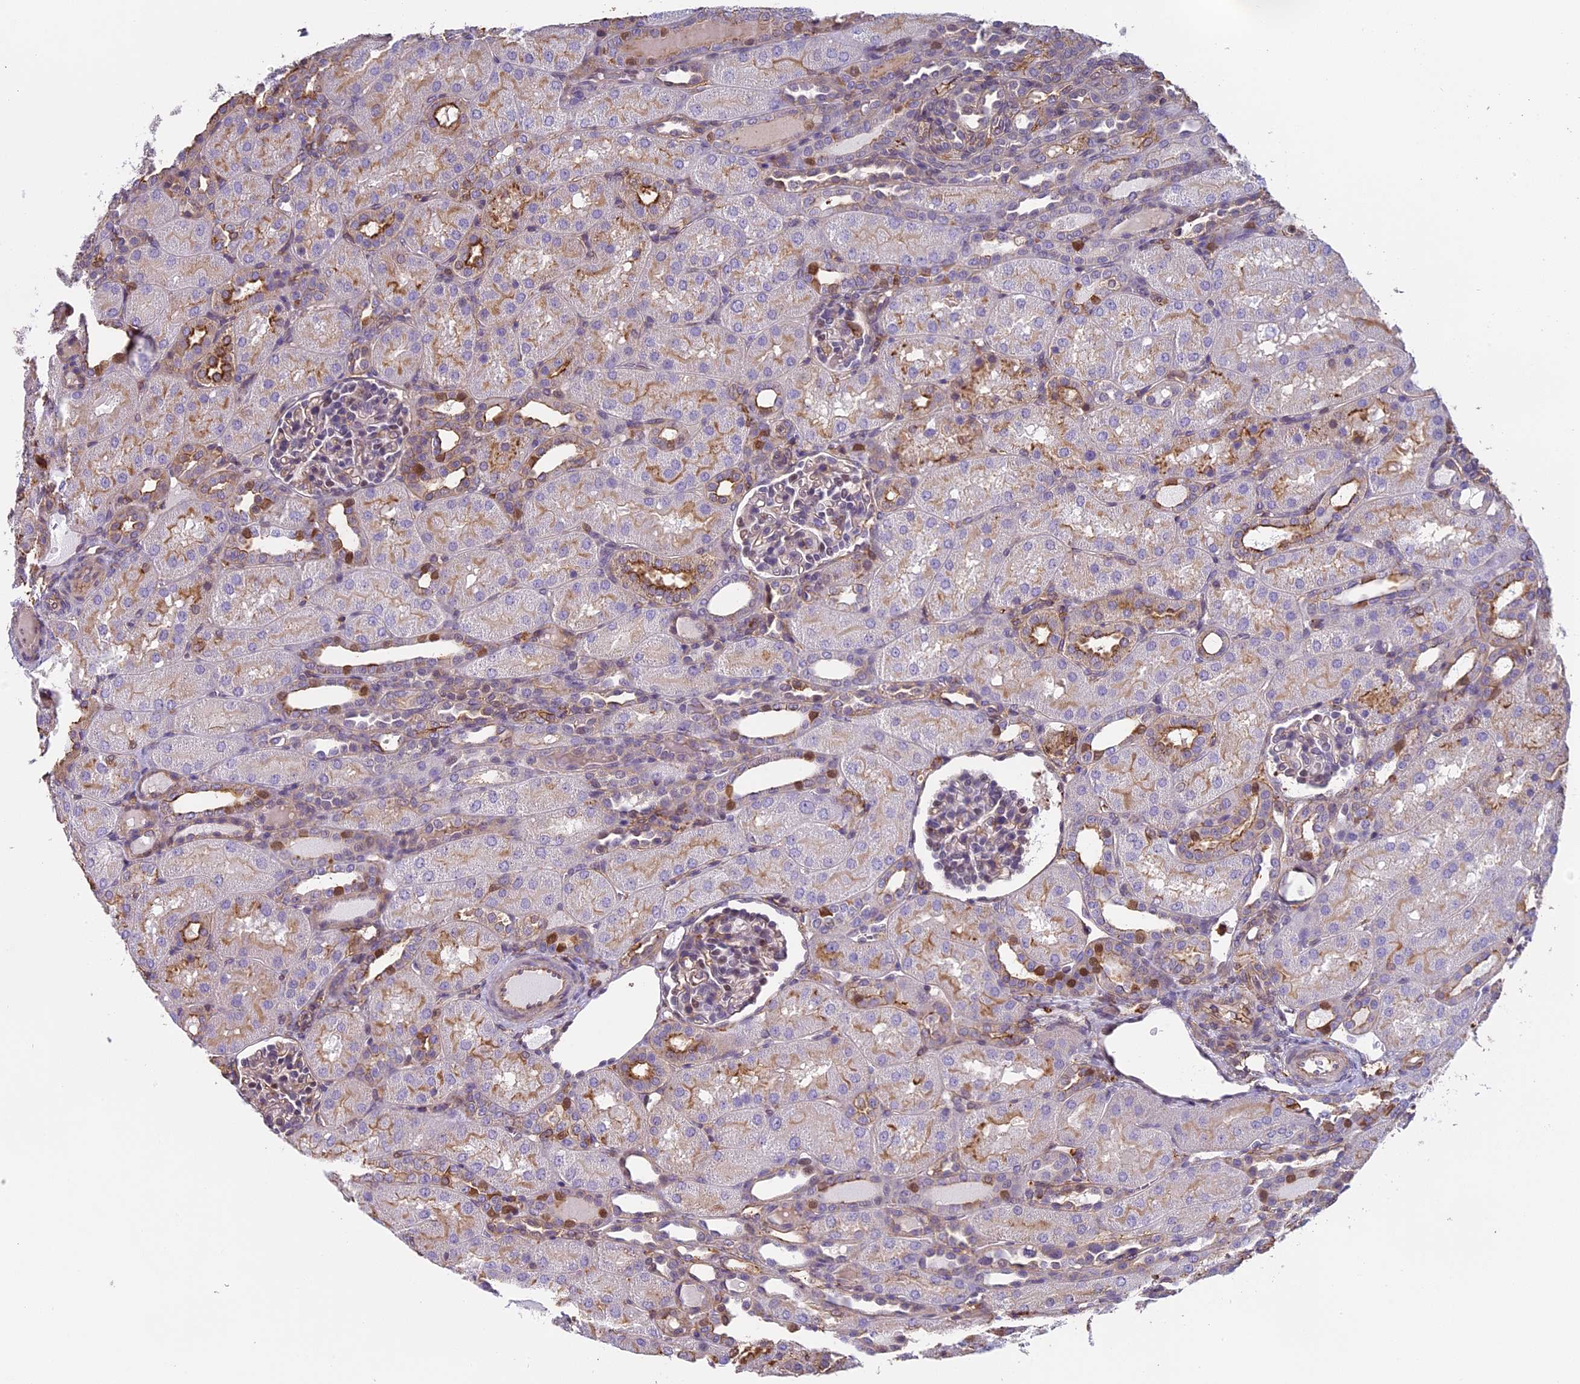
{"staining": {"intensity": "moderate", "quantity": "<25%", "location": "cytoplasmic/membranous"}, "tissue": "kidney", "cell_type": "Cells in glomeruli", "image_type": "normal", "snomed": [{"axis": "morphology", "description": "Normal tissue, NOS"}, {"axis": "topography", "description": "Kidney"}], "caption": "Immunohistochemical staining of normal kidney exhibits <25% levels of moderate cytoplasmic/membranous protein staining in approximately <25% of cells in glomeruli. The protein is shown in brown color, while the nuclei are stained blue.", "gene": "TMEM255B", "patient": {"sex": "male", "age": 1}}